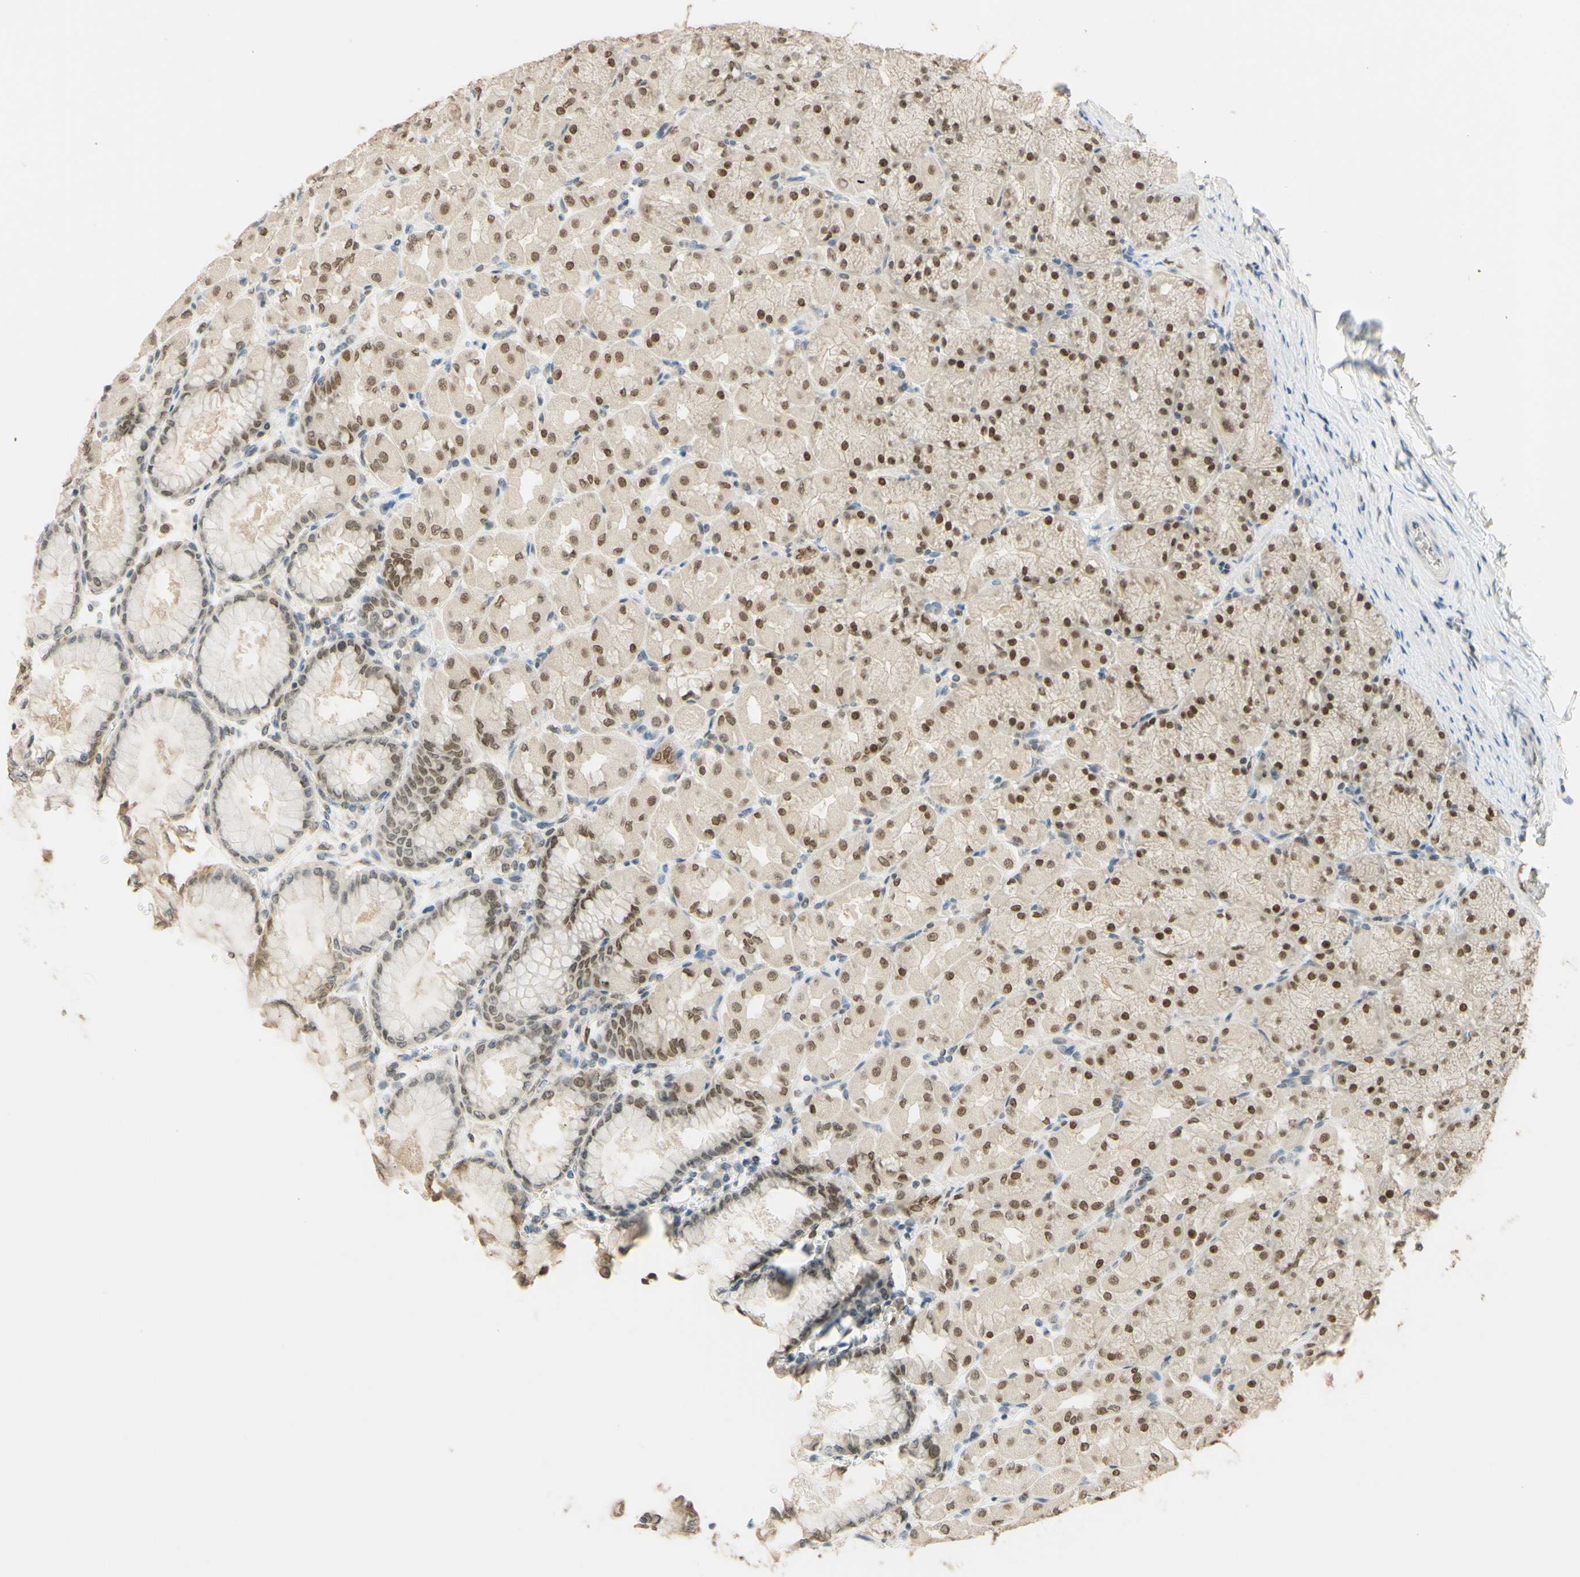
{"staining": {"intensity": "moderate", "quantity": ">75%", "location": "nuclear"}, "tissue": "stomach", "cell_type": "Glandular cells", "image_type": "normal", "snomed": [{"axis": "morphology", "description": "Normal tissue, NOS"}, {"axis": "topography", "description": "Stomach, upper"}], "caption": "This image displays IHC staining of unremarkable stomach, with medium moderate nuclear expression in approximately >75% of glandular cells.", "gene": "POLB", "patient": {"sex": "female", "age": 56}}